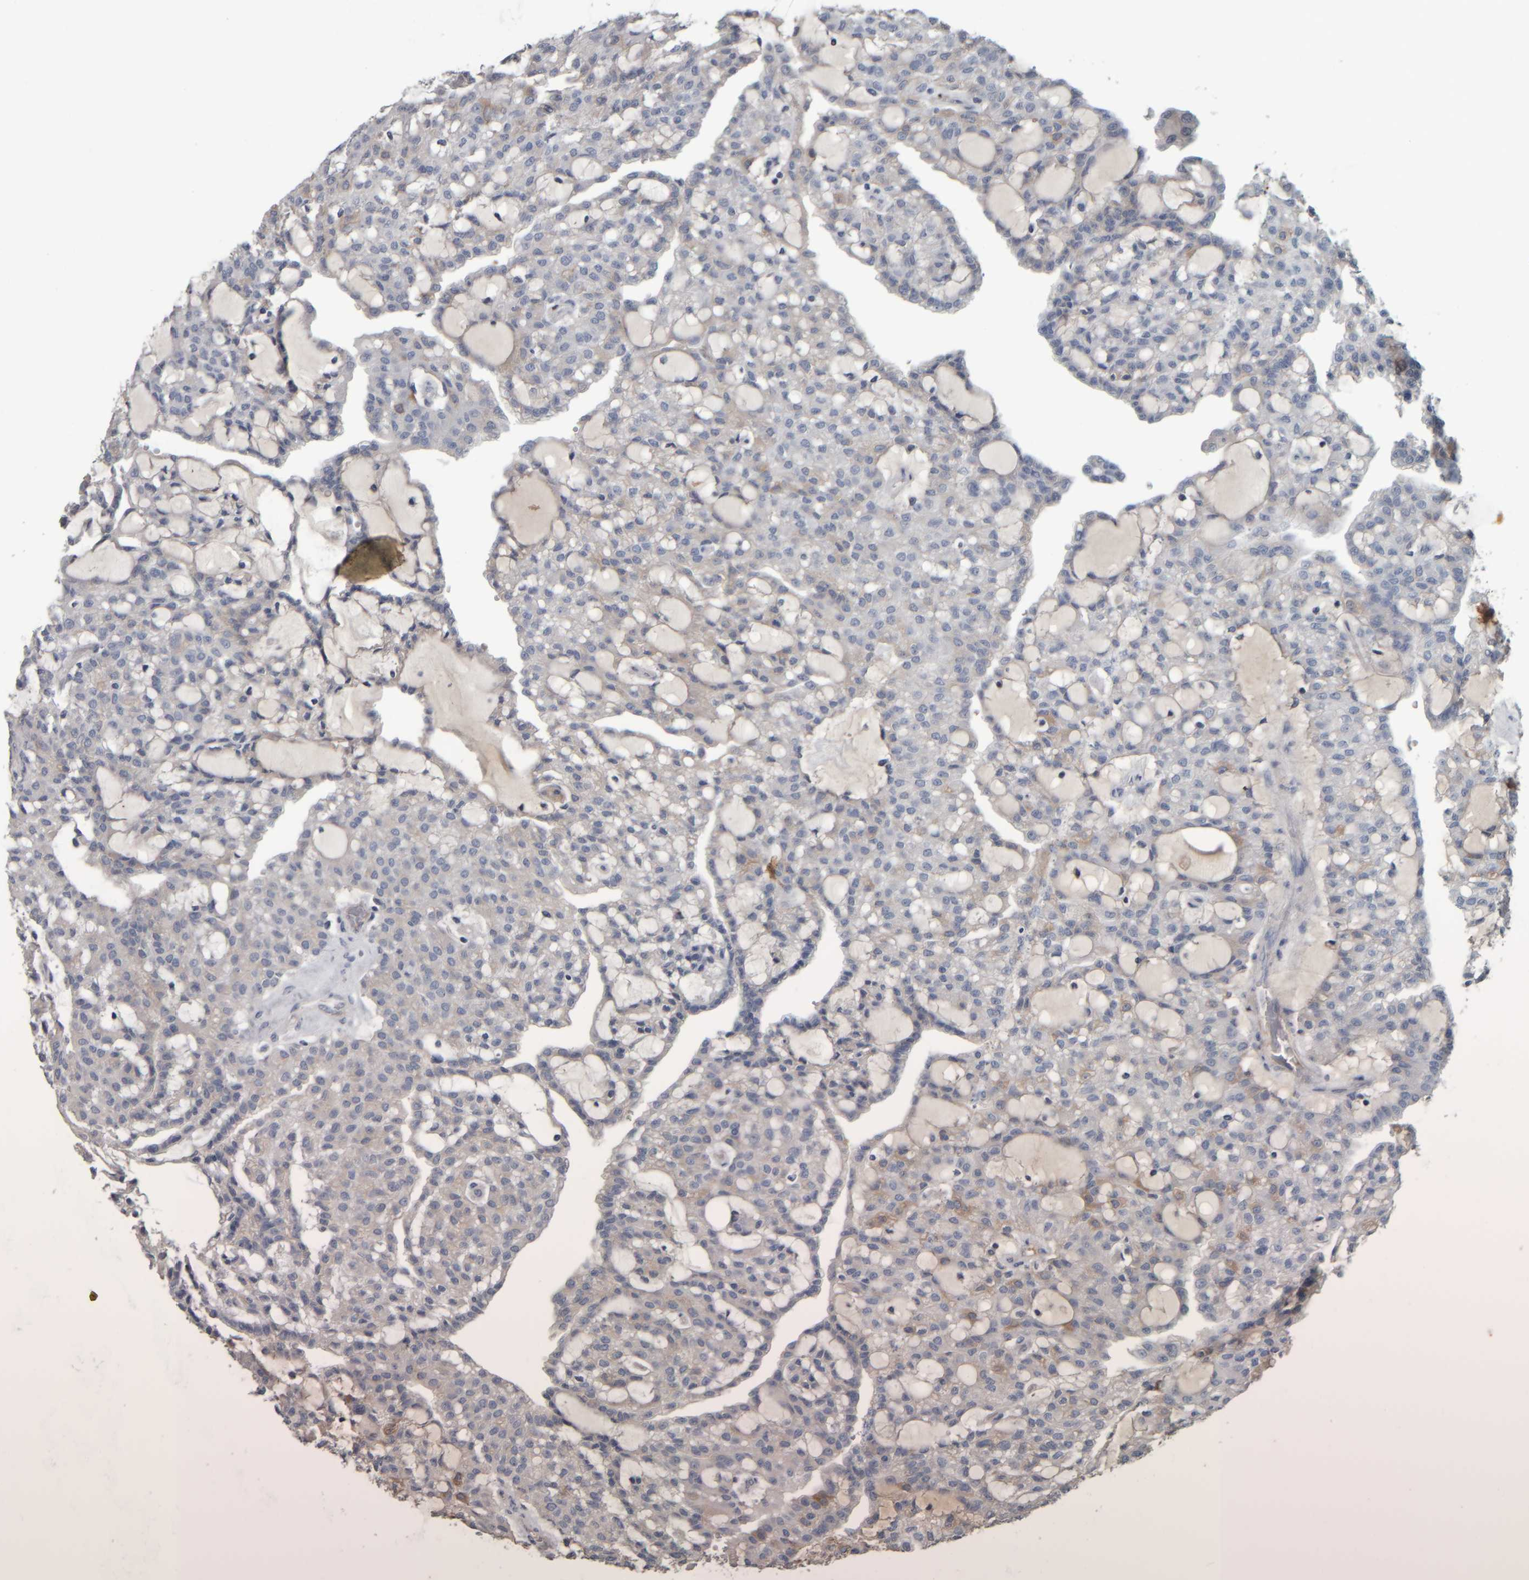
{"staining": {"intensity": "weak", "quantity": "<25%", "location": "cytoplasmic/membranous"}, "tissue": "renal cancer", "cell_type": "Tumor cells", "image_type": "cancer", "snomed": [{"axis": "morphology", "description": "Adenocarcinoma, NOS"}, {"axis": "topography", "description": "Kidney"}], "caption": "IHC histopathology image of neoplastic tissue: human adenocarcinoma (renal) stained with DAB demonstrates no significant protein staining in tumor cells.", "gene": "CAVIN4", "patient": {"sex": "male", "age": 63}}